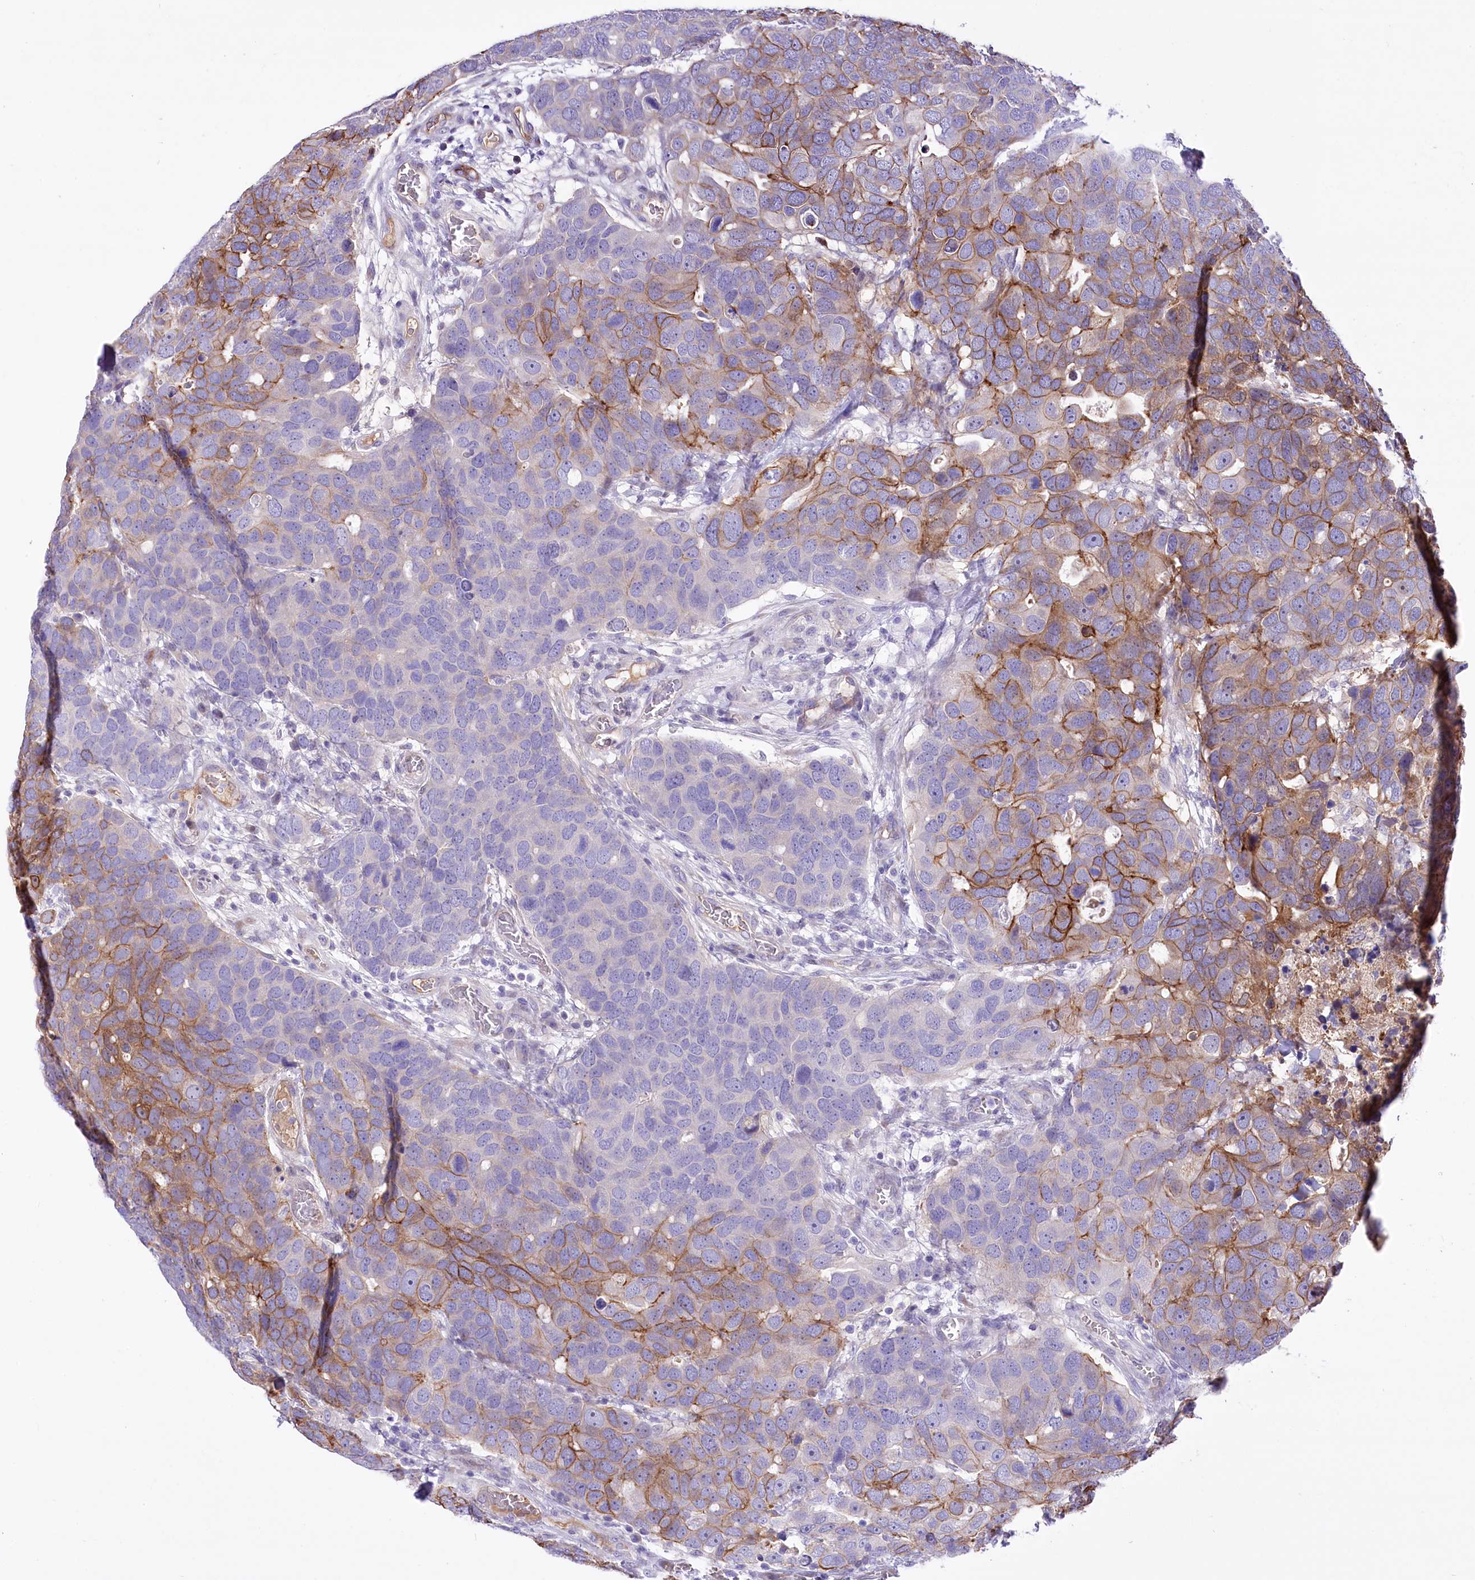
{"staining": {"intensity": "moderate", "quantity": "25%-75%", "location": "cytoplasmic/membranous"}, "tissue": "breast cancer", "cell_type": "Tumor cells", "image_type": "cancer", "snomed": [{"axis": "morphology", "description": "Duct carcinoma"}, {"axis": "topography", "description": "Breast"}], "caption": "Moderate cytoplasmic/membranous protein positivity is present in approximately 25%-75% of tumor cells in breast cancer (intraductal carcinoma).", "gene": "CEP164", "patient": {"sex": "female", "age": 83}}